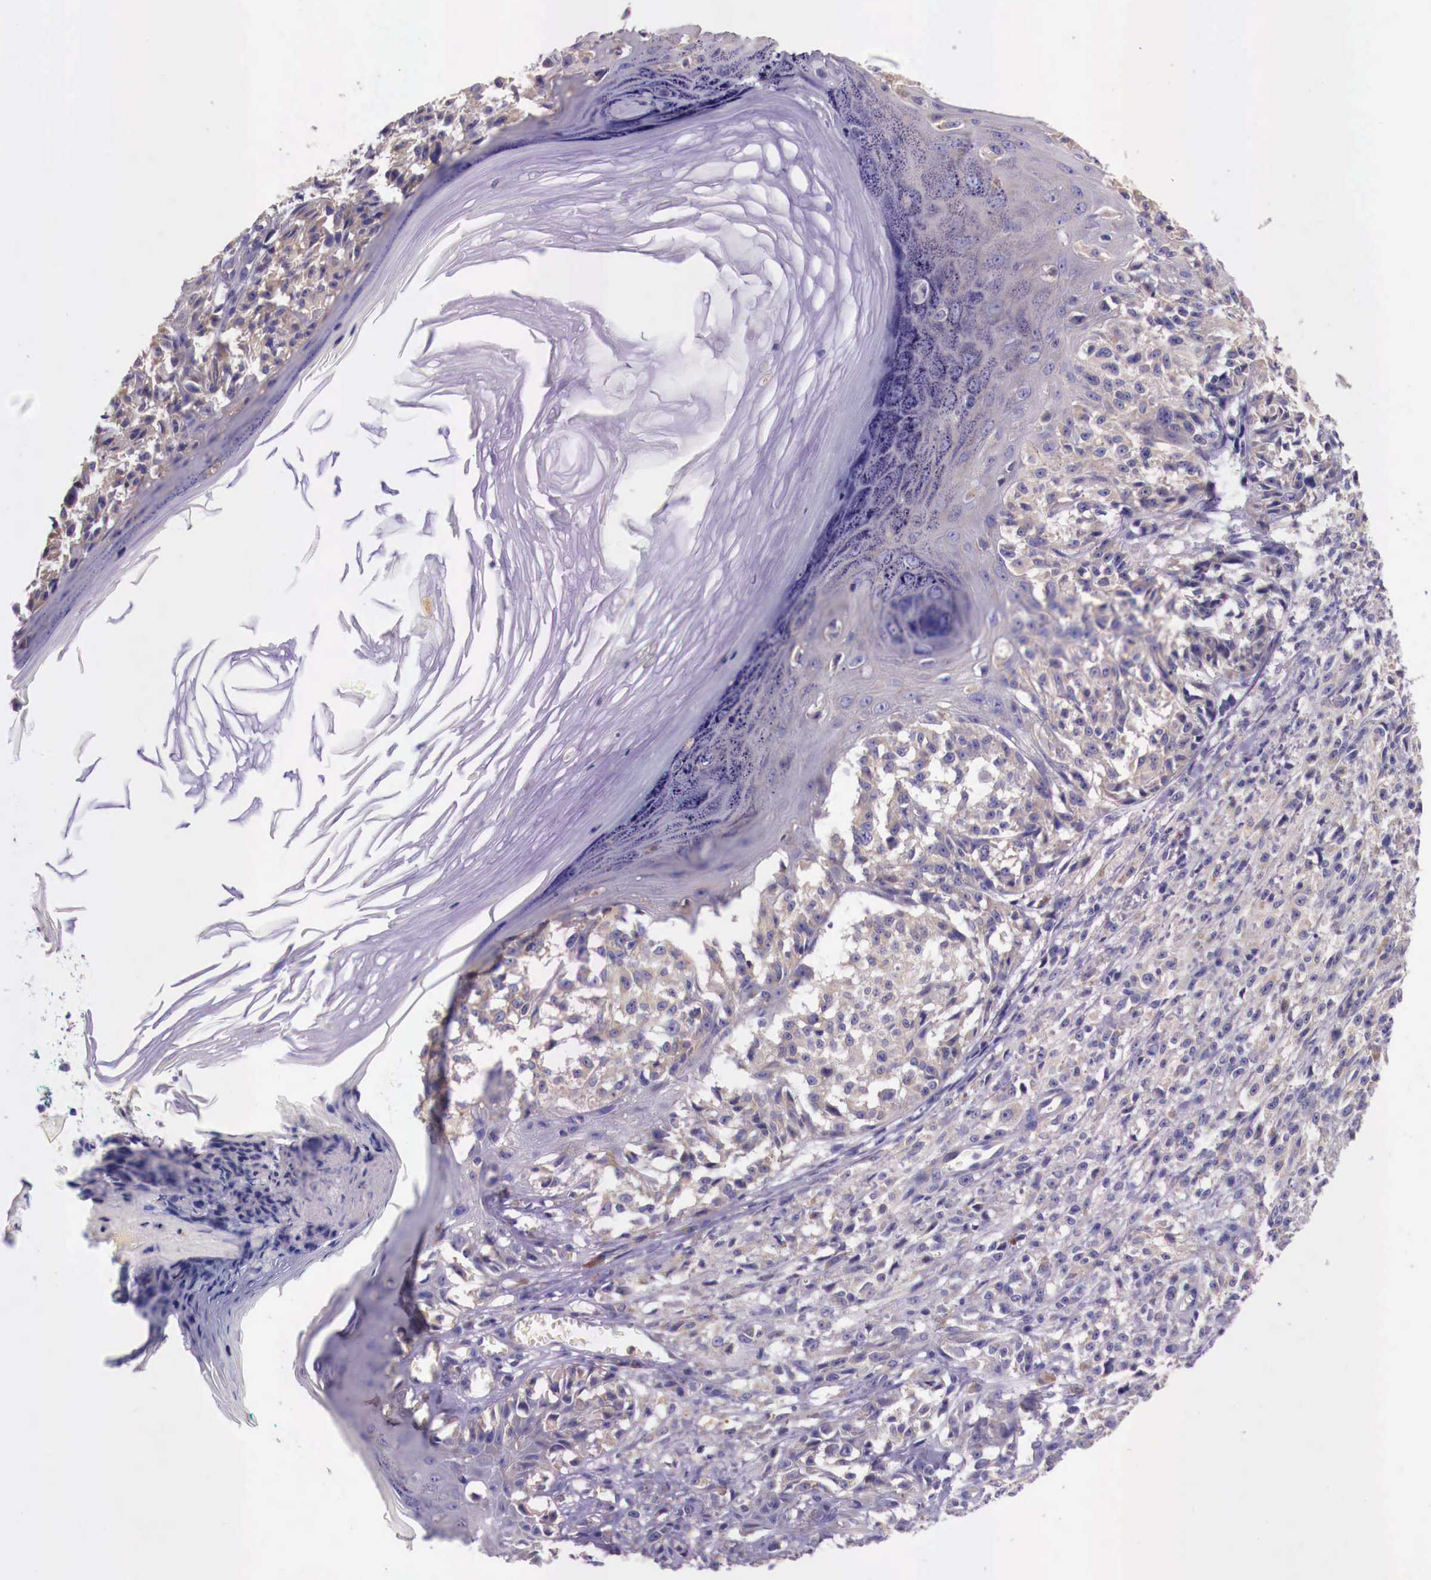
{"staining": {"intensity": "weak", "quantity": "25%-75%", "location": "cytoplasmic/membranous"}, "tissue": "melanoma", "cell_type": "Tumor cells", "image_type": "cancer", "snomed": [{"axis": "morphology", "description": "Malignant melanoma, NOS"}, {"axis": "topography", "description": "Skin"}], "caption": "This histopathology image demonstrates IHC staining of malignant melanoma, with low weak cytoplasmic/membranous positivity in approximately 25%-75% of tumor cells.", "gene": "GRIPAP1", "patient": {"sex": "male", "age": 80}}